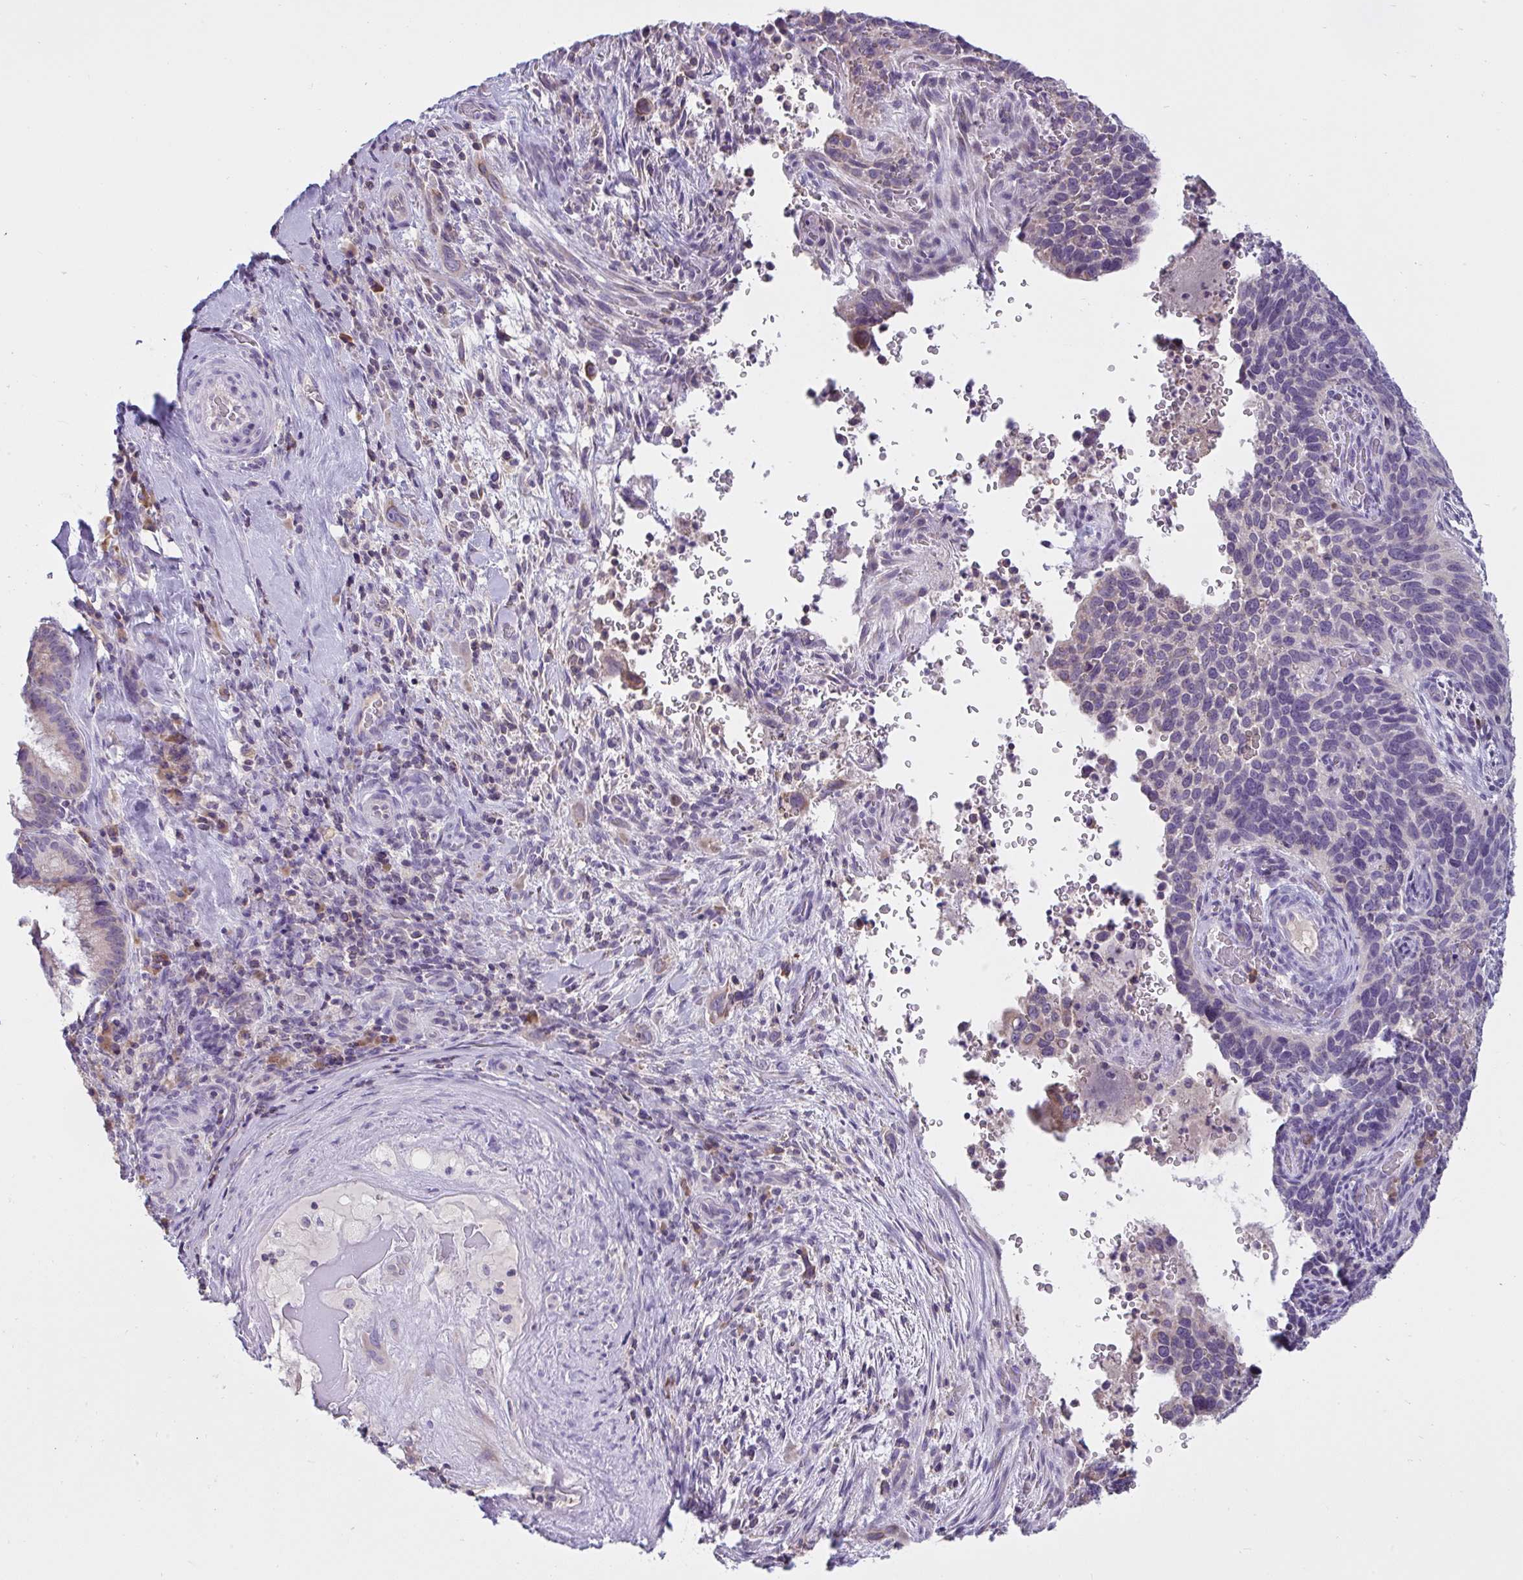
{"staining": {"intensity": "negative", "quantity": "none", "location": "none"}, "tissue": "cervical cancer", "cell_type": "Tumor cells", "image_type": "cancer", "snomed": [{"axis": "morphology", "description": "Squamous cell carcinoma, NOS"}, {"axis": "topography", "description": "Cervix"}], "caption": "Image shows no protein expression in tumor cells of cervical cancer (squamous cell carcinoma) tissue.", "gene": "TMEM41A", "patient": {"sex": "female", "age": 51}}